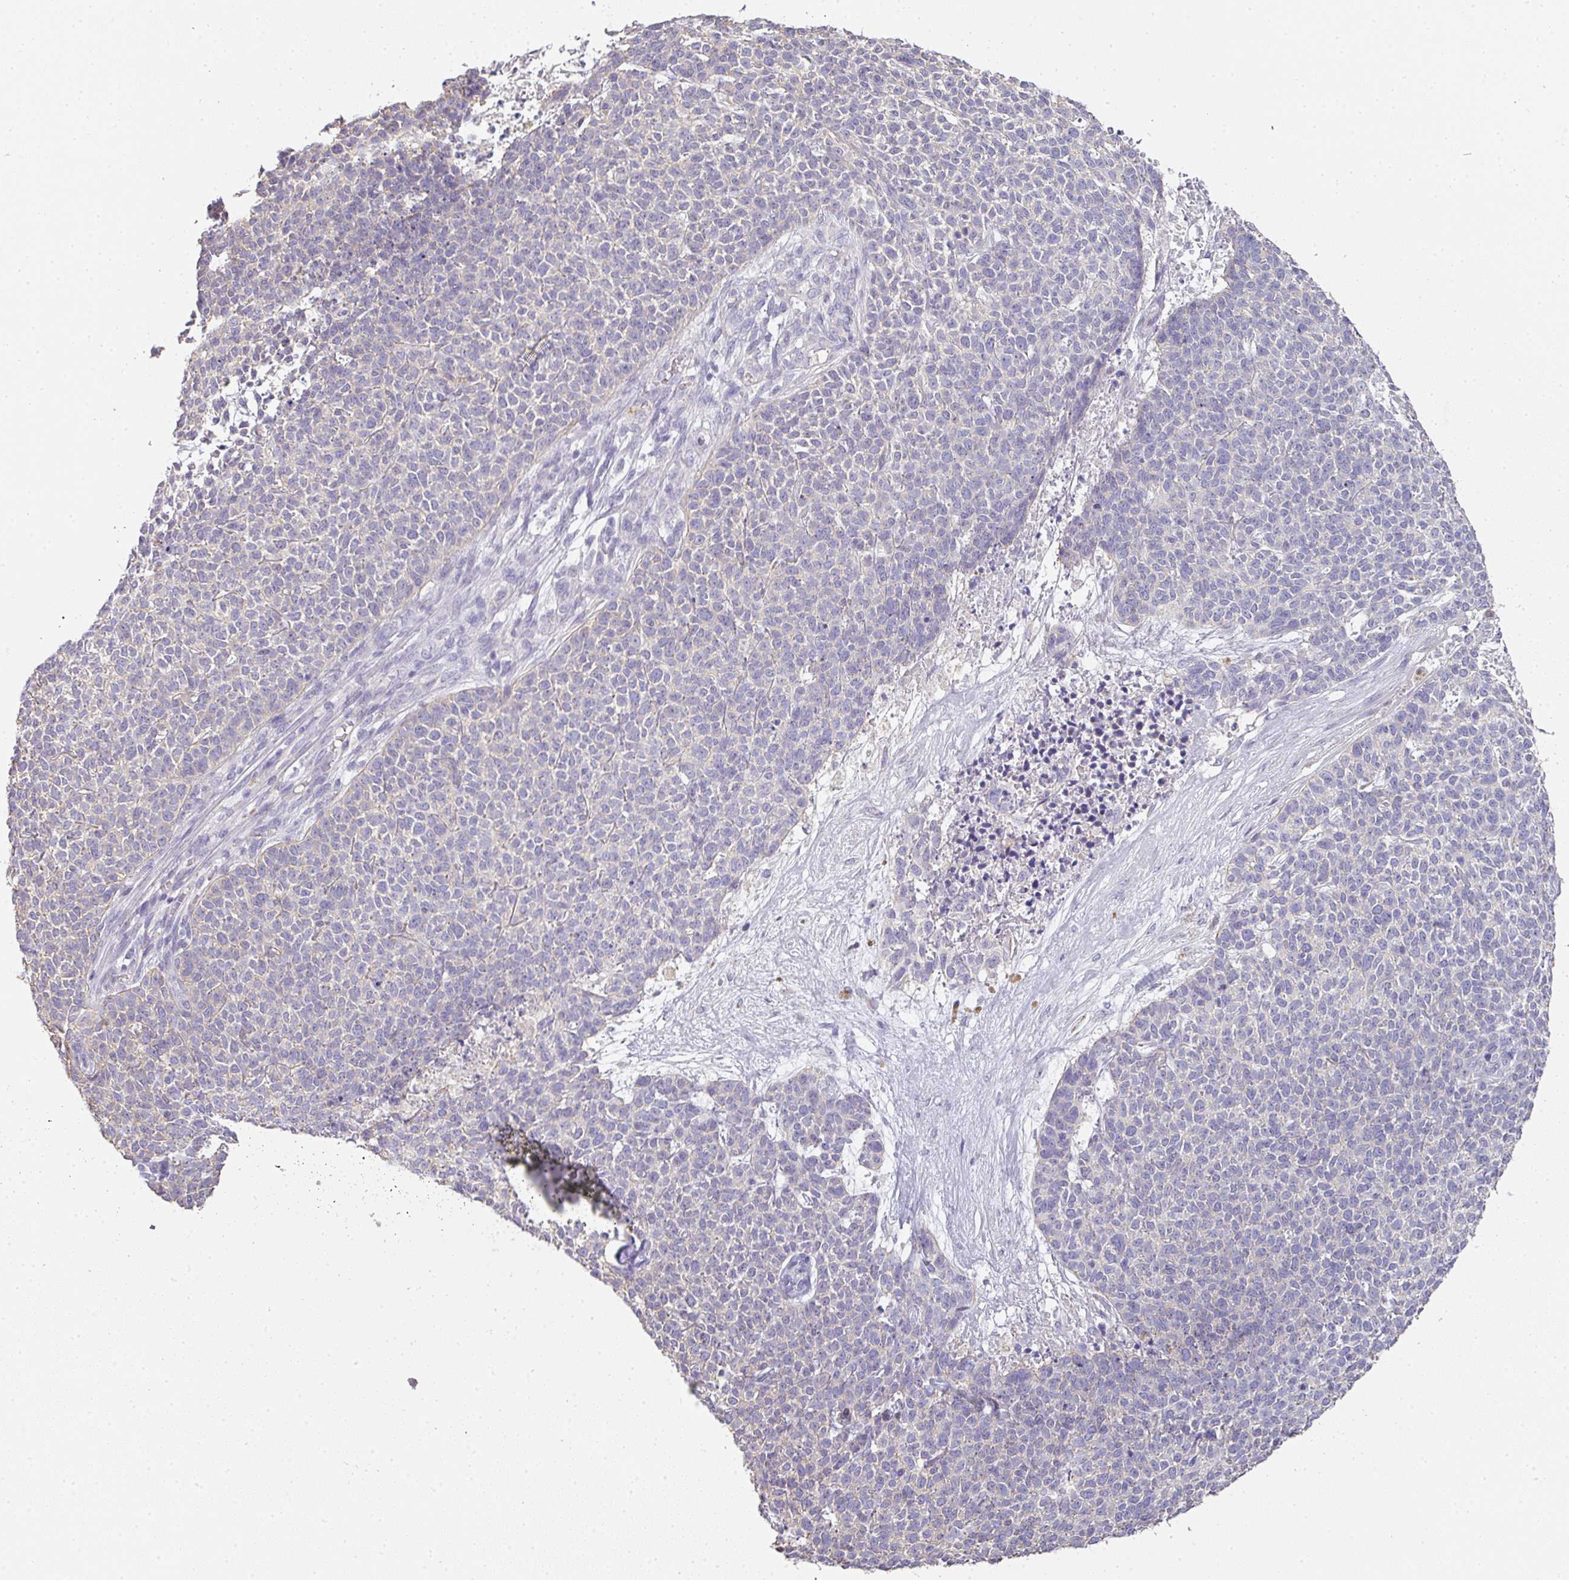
{"staining": {"intensity": "negative", "quantity": "none", "location": "none"}, "tissue": "skin cancer", "cell_type": "Tumor cells", "image_type": "cancer", "snomed": [{"axis": "morphology", "description": "Basal cell carcinoma"}, {"axis": "topography", "description": "Skin"}], "caption": "Tumor cells are negative for brown protein staining in skin cancer. Brightfield microscopy of immunohistochemistry stained with DAB (brown) and hematoxylin (blue), captured at high magnification.", "gene": "HHEX", "patient": {"sex": "female", "age": 84}}